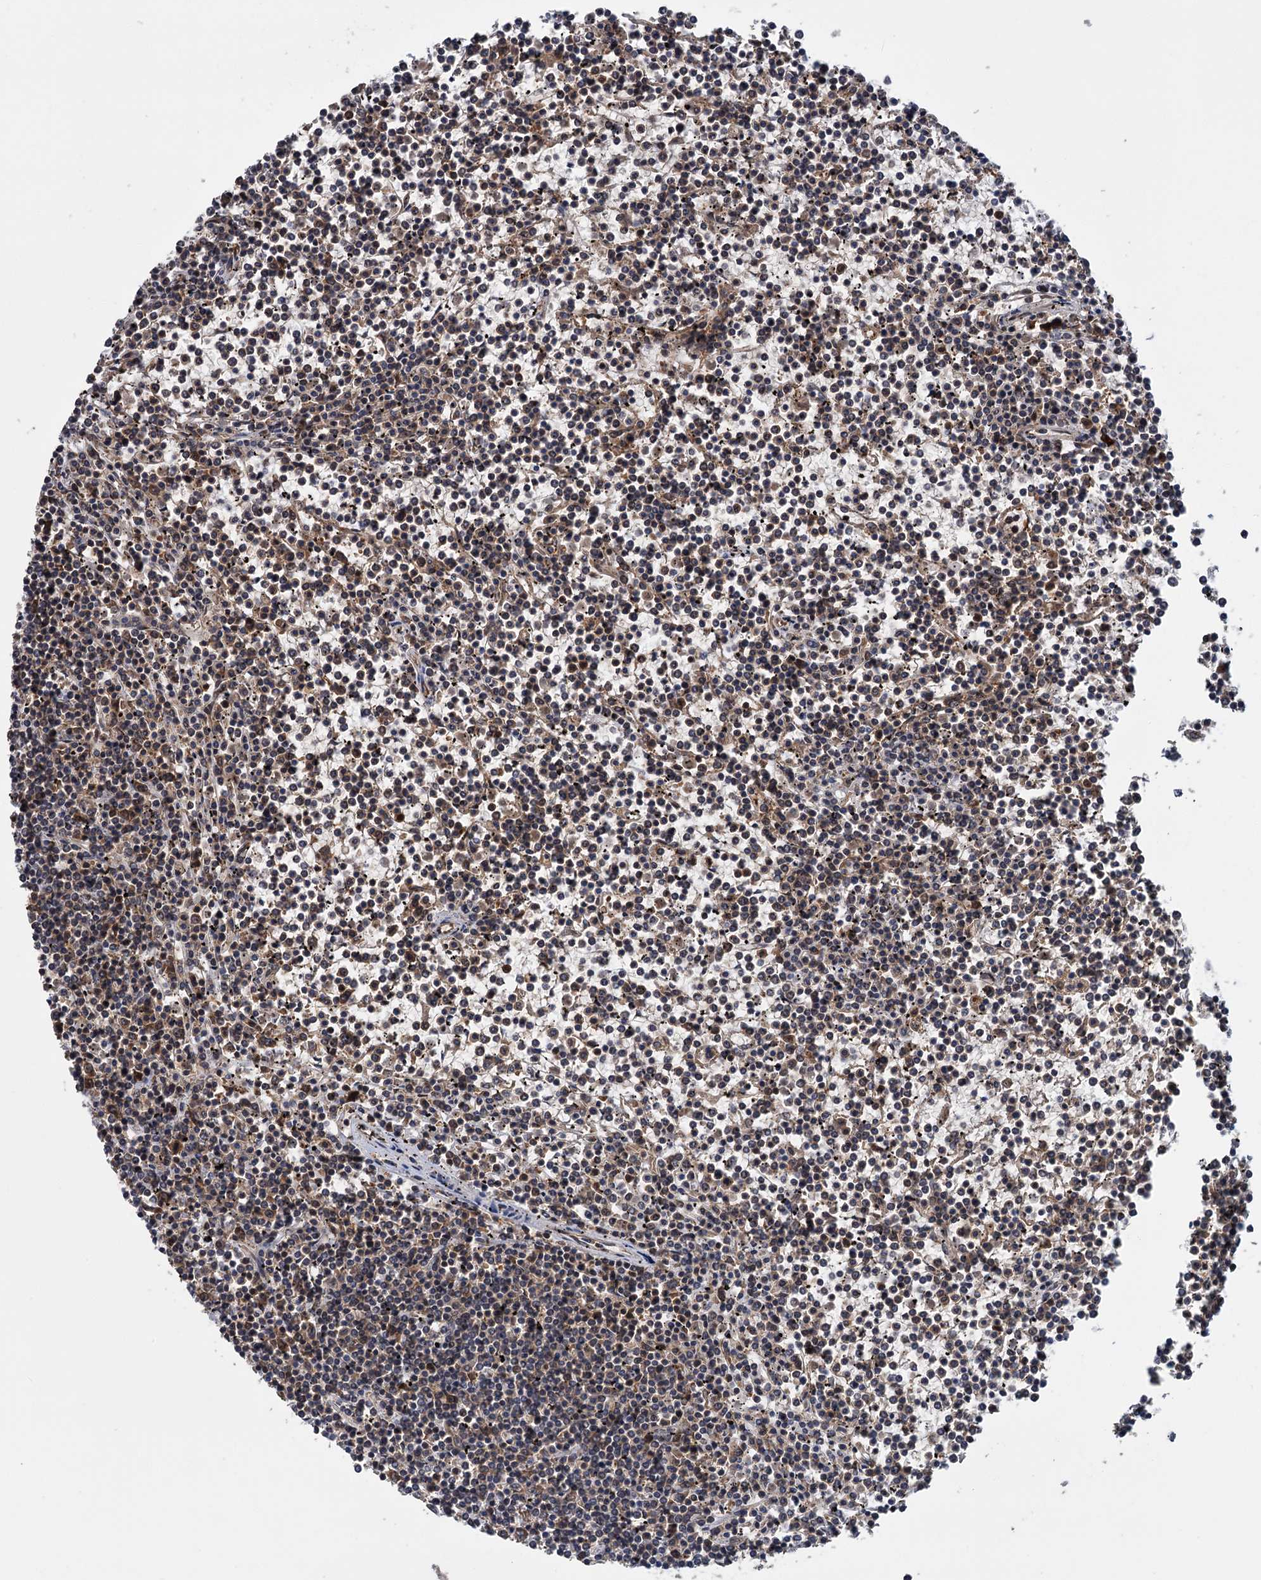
{"staining": {"intensity": "weak", "quantity": "25%-75%", "location": "cytoplasmic/membranous"}, "tissue": "lymphoma", "cell_type": "Tumor cells", "image_type": "cancer", "snomed": [{"axis": "morphology", "description": "Malignant lymphoma, non-Hodgkin's type, Low grade"}, {"axis": "topography", "description": "Spleen"}], "caption": "This micrograph shows immunohistochemistry staining of human low-grade malignant lymphoma, non-Hodgkin's type, with low weak cytoplasmic/membranous positivity in approximately 25%-75% of tumor cells.", "gene": "KANSL2", "patient": {"sex": "female", "age": 19}}